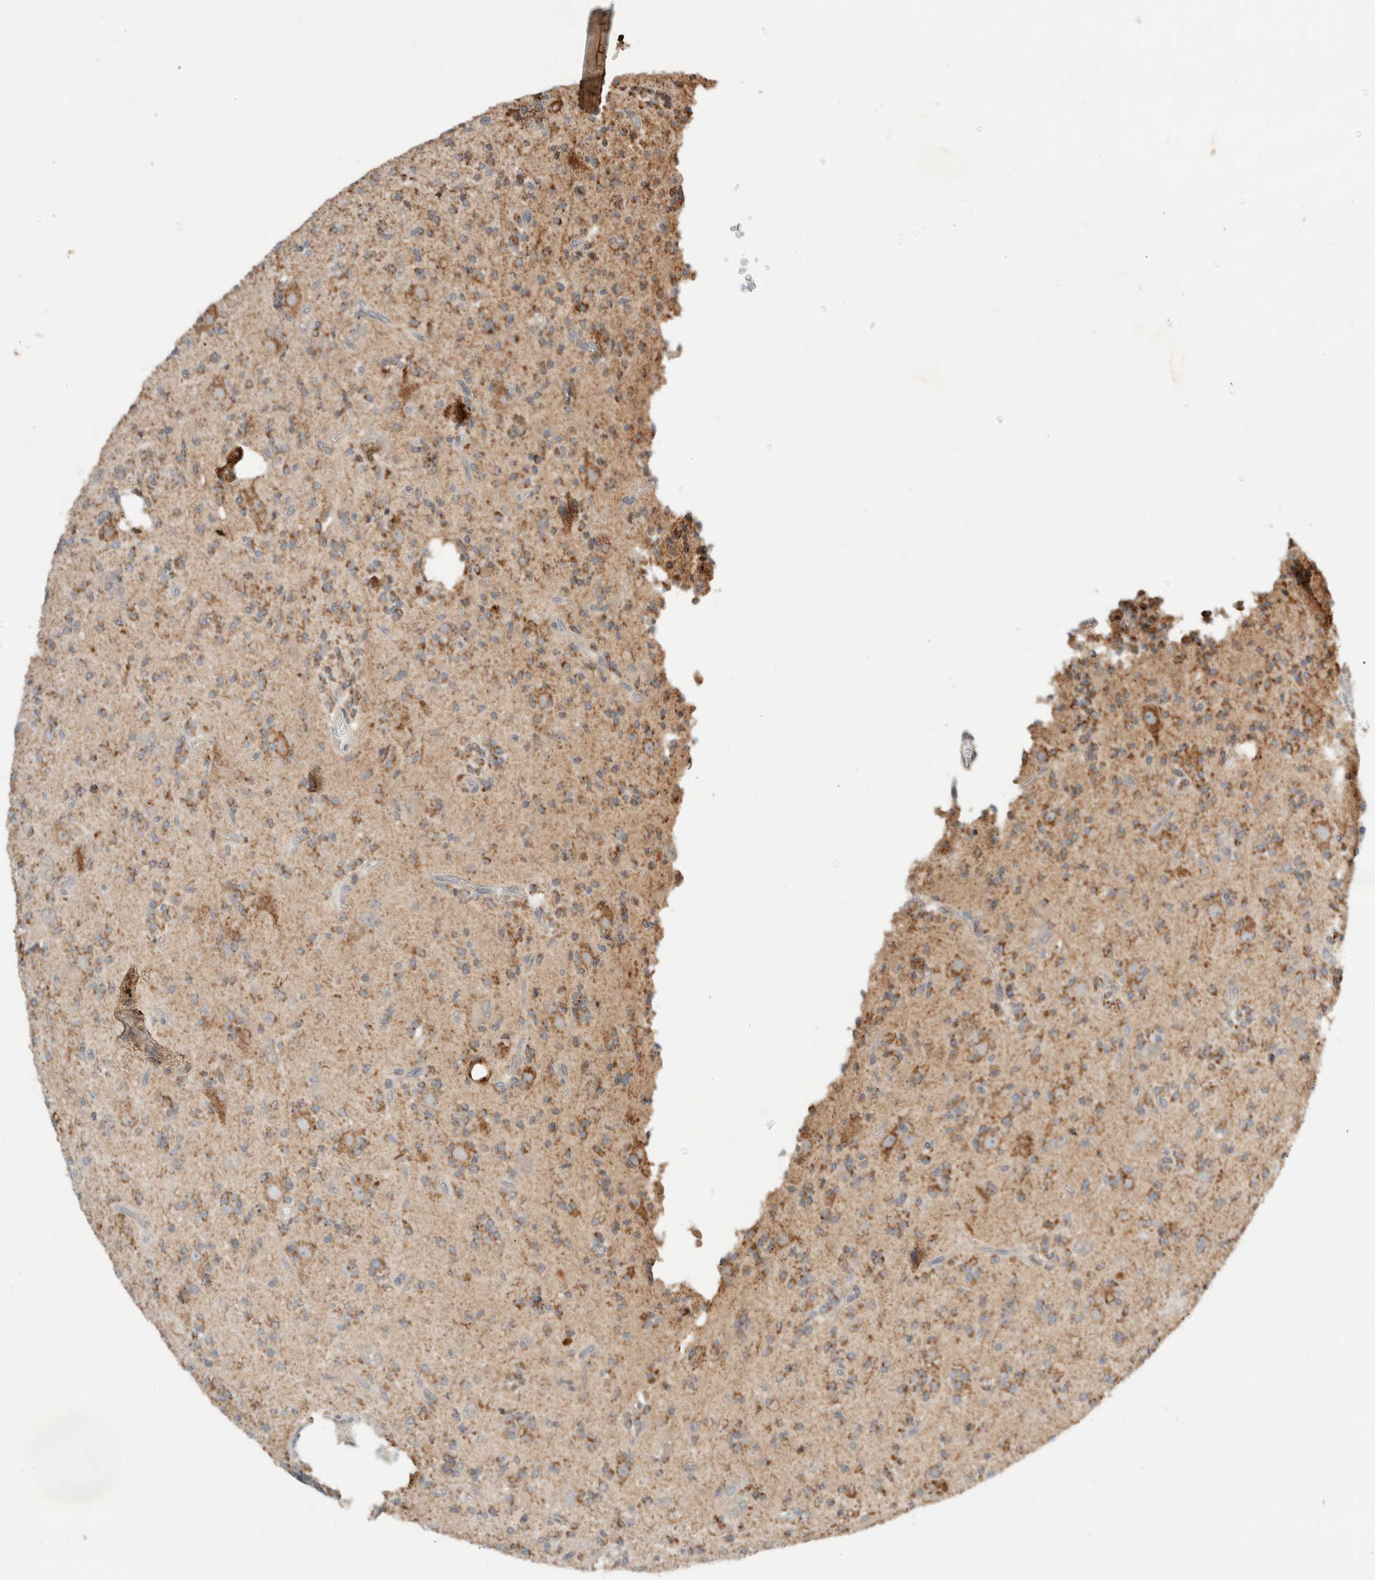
{"staining": {"intensity": "moderate", "quantity": "25%-75%", "location": "cytoplasmic/membranous"}, "tissue": "glioma", "cell_type": "Tumor cells", "image_type": "cancer", "snomed": [{"axis": "morphology", "description": "Glioma, malignant, High grade"}, {"axis": "topography", "description": "Brain"}], "caption": "Tumor cells demonstrate moderate cytoplasmic/membranous positivity in approximately 25%-75% of cells in high-grade glioma (malignant).", "gene": "AMPD1", "patient": {"sex": "male", "age": 34}}